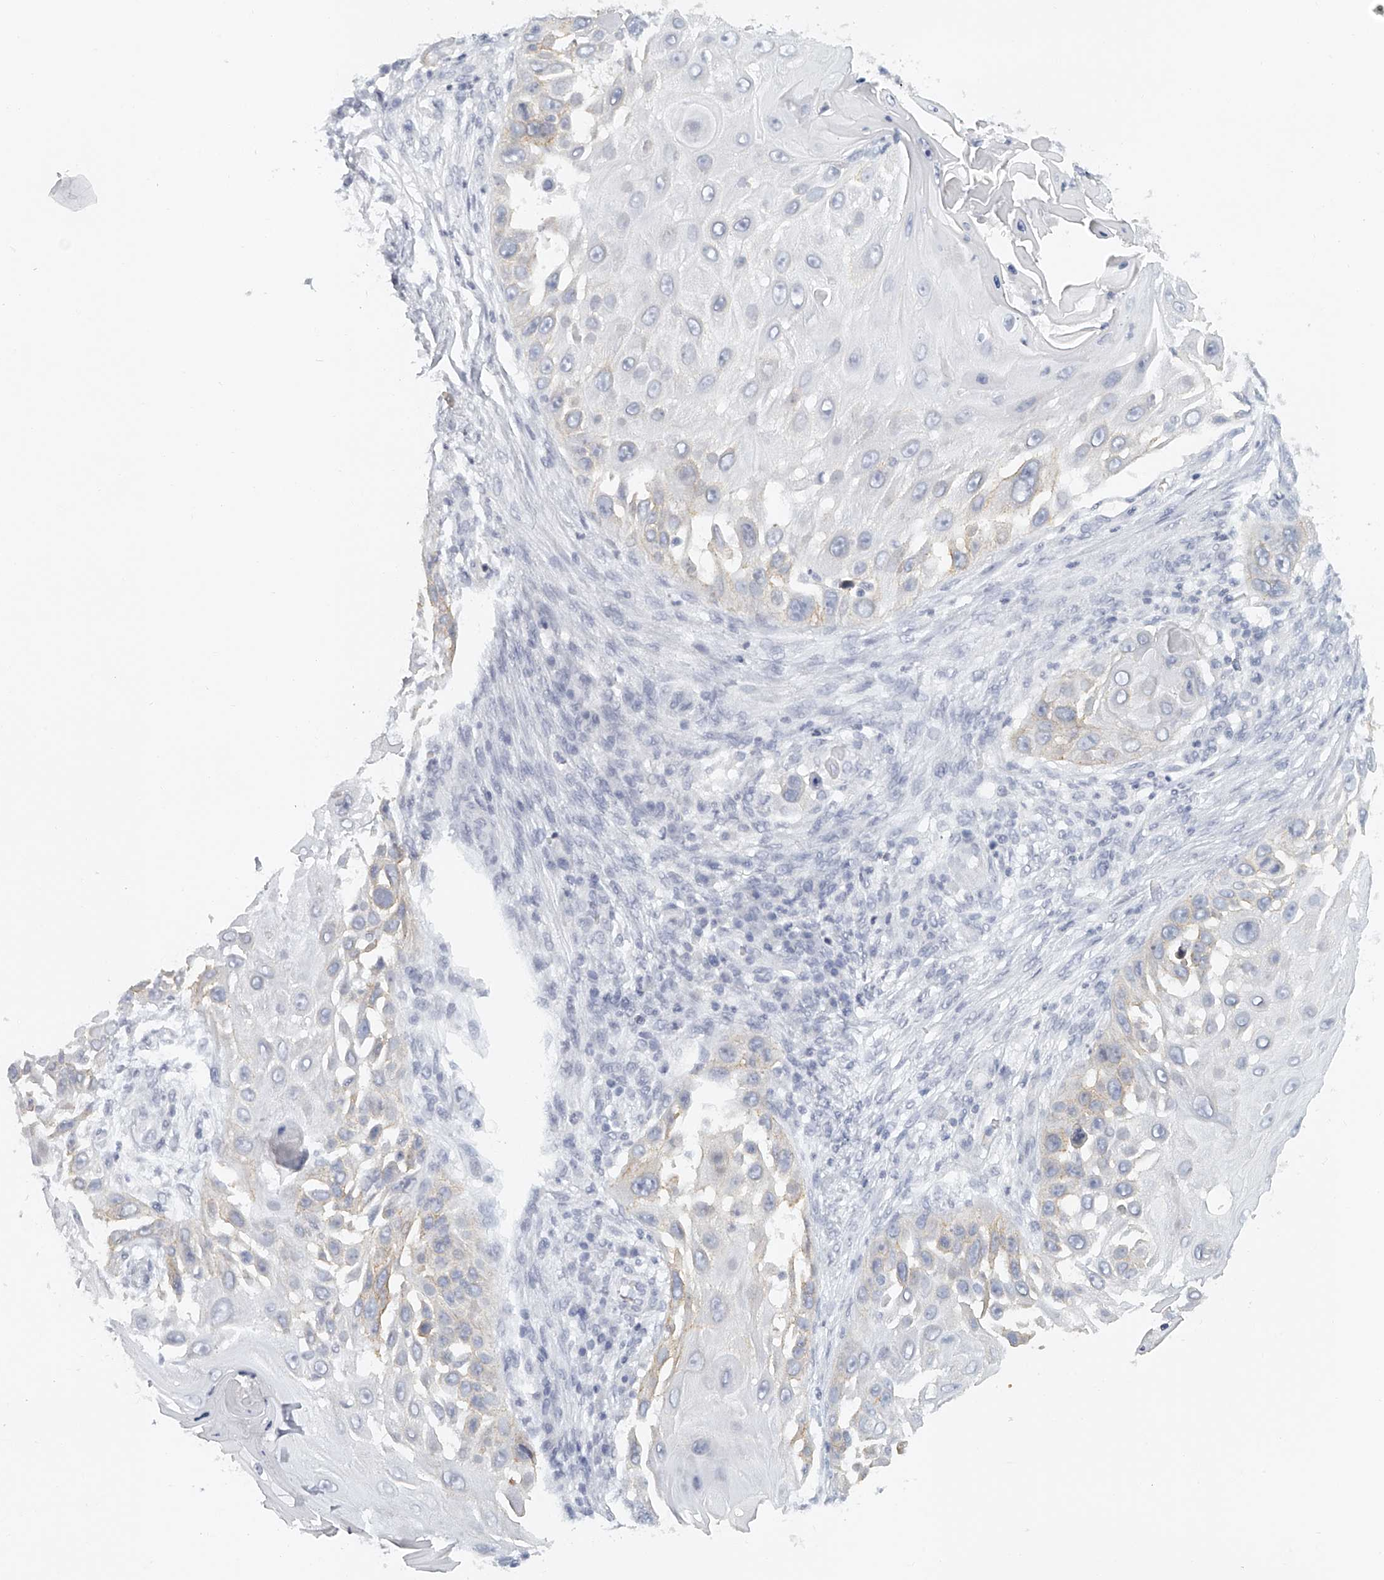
{"staining": {"intensity": "negative", "quantity": "none", "location": "none"}, "tissue": "skin cancer", "cell_type": "Tumor cells", "image_type": "cancer", "snomed": [{"axis": "morphology", "description": "Squamous cell carcinoma, NOS"}, {"axis": "topography", "description": "Skin"}], "caption": "The photomicrograph exhibits no significant staining in tumor cells of squamous cell carcinoma (skin).", "gene": "FAT2", "patient": {"sex": "female", "age": 44}}